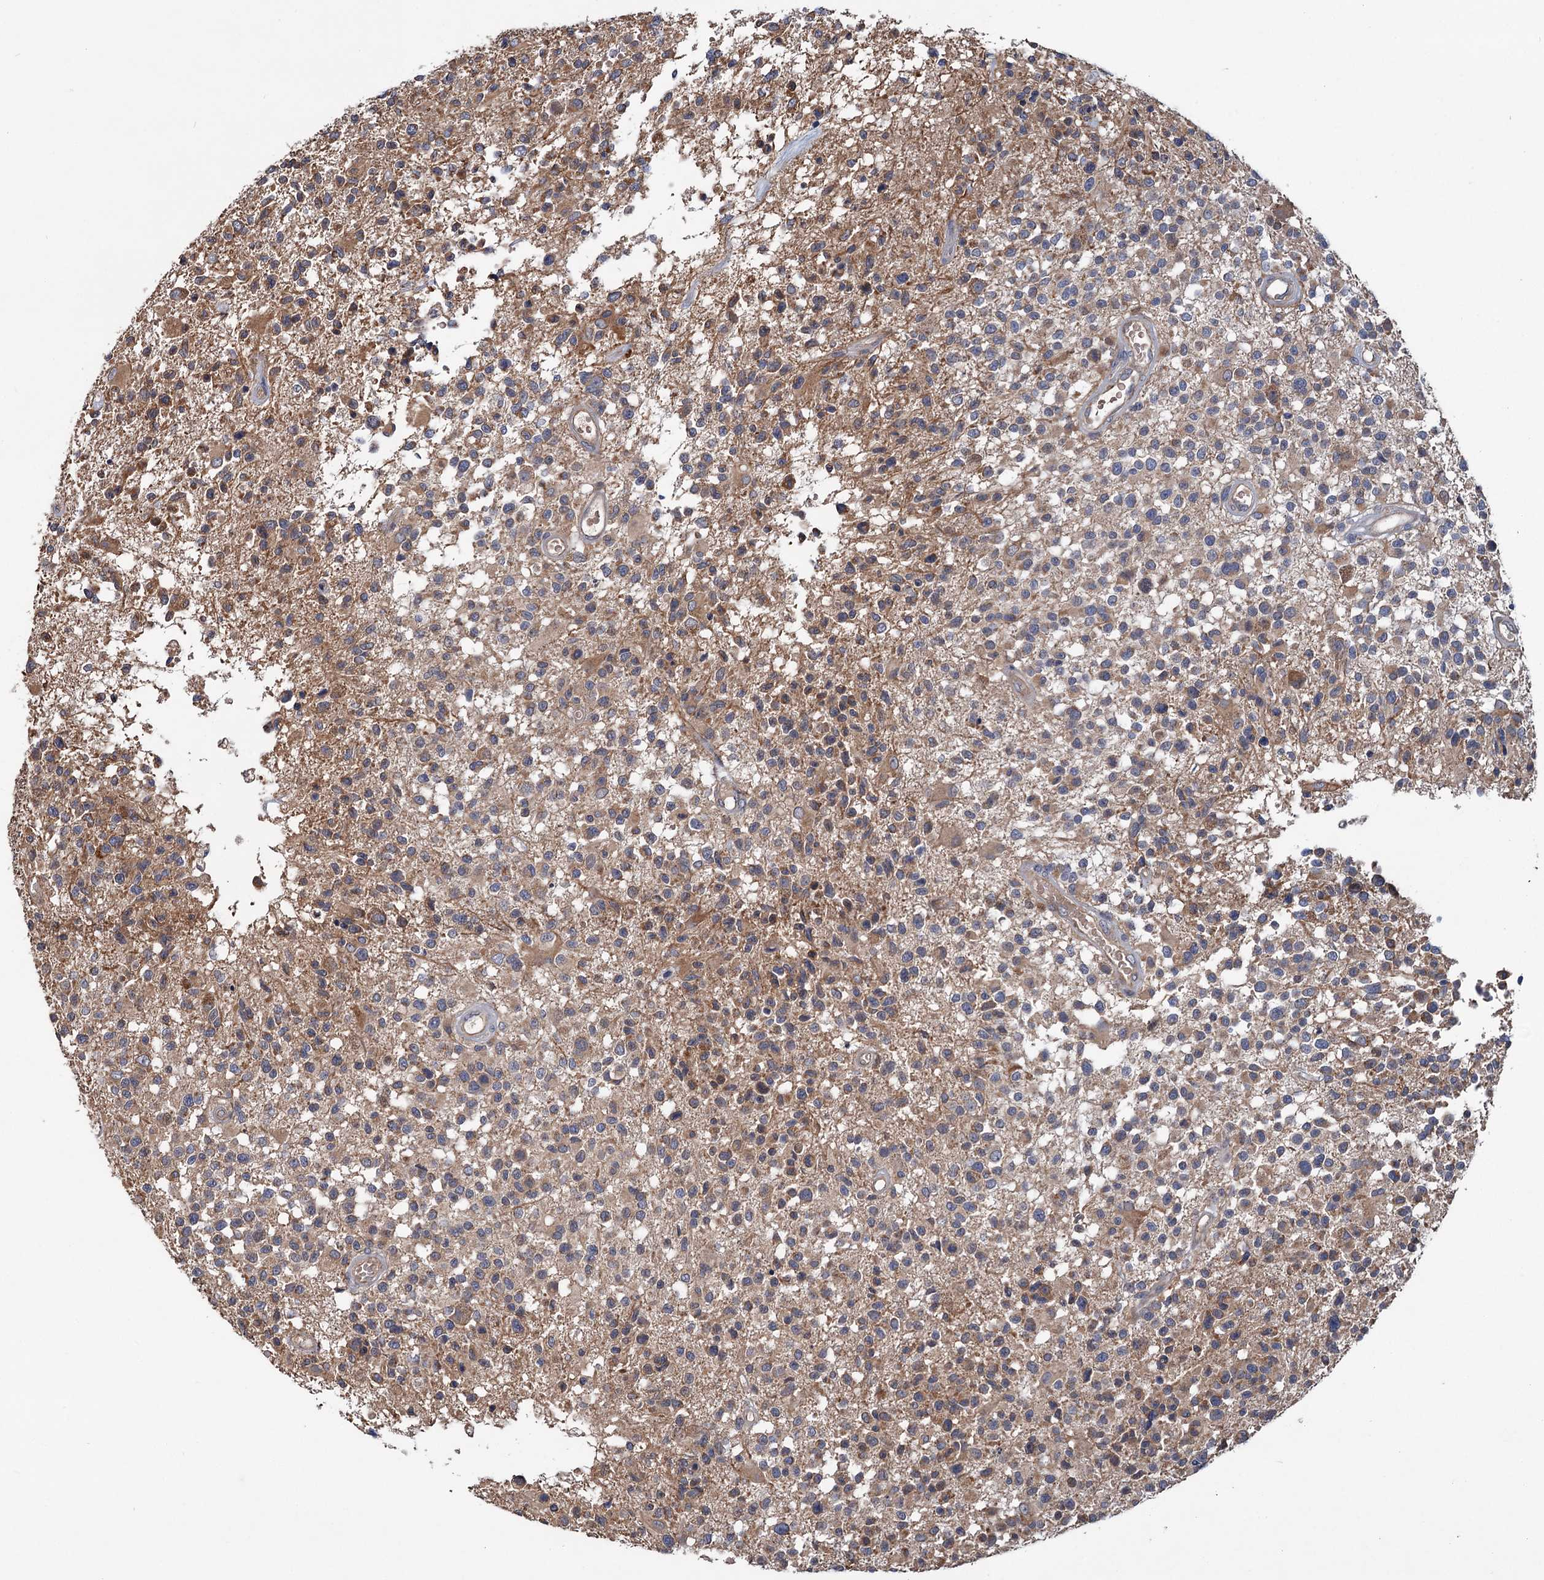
{"staining": {"intensity": "weak", "quantity": "25%-75%", "location": "cytoplasmic/membranous"}, "tissue": "glioma", "cell_type": "Tumor cells", "image_type": "cancer", "snomed": [{"axis": "morphology", "description": "Glioma, malignant, High grade"}, {"axis": "morphology", "description": "Glioblastoma, NOS"}, {"axis": "topography", "description": "Brain"}], "caption": "IHC (DAB (3,3'-diaminobenzidine)) staining of human glioma exhibits weak cytoplasmic/membranous protein positivity in approximately 25%-75% of tumor cells.", "gene": "MTRR", "patient": {"sex": "male", "age": 60}}